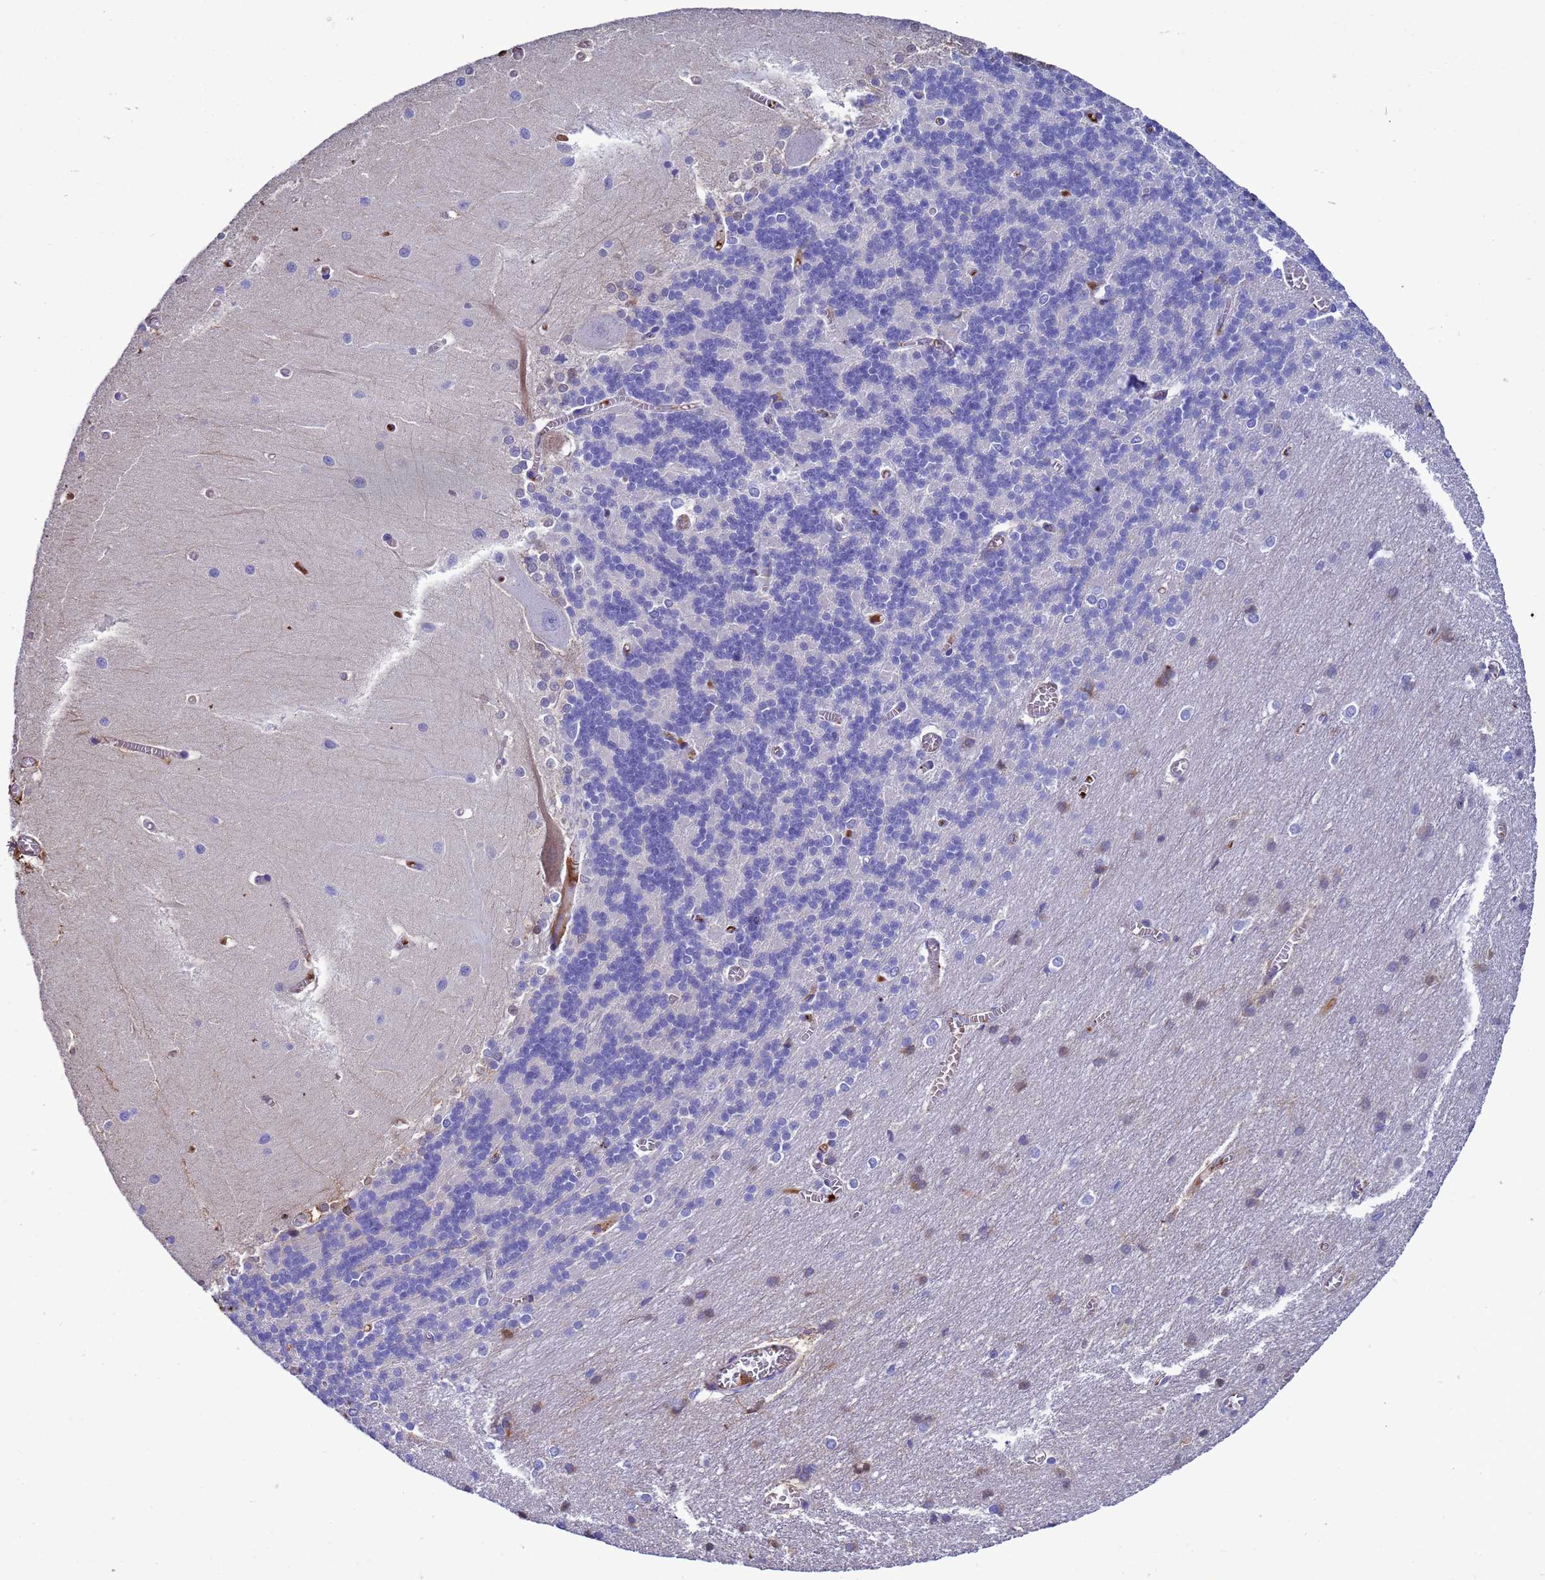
{"staining": {"intensity": "negative", "quantity": "none", "location": "none"}, "tissue": "cerebellum", "cell_type": "Cells in granular layer", "image_type": "normal", "snomed": [{"axis": "morphology", "description": "Normal tissue, NOS"}, {"axis": "topography", "description": "Cerebellum"}], "caption": "Immunohistochemical staining of benign human cerebellum exhibits no significant staining in cells in granular layer. Brightfield microscopy of immunohistochemistry (IHC) stained with DAB (3,3'-diaminobenzidine) (brown) and hematoxylin (blue), captured at high magnification.", "gene": "H1", "patient": {"sex": "male", "age": 37}}